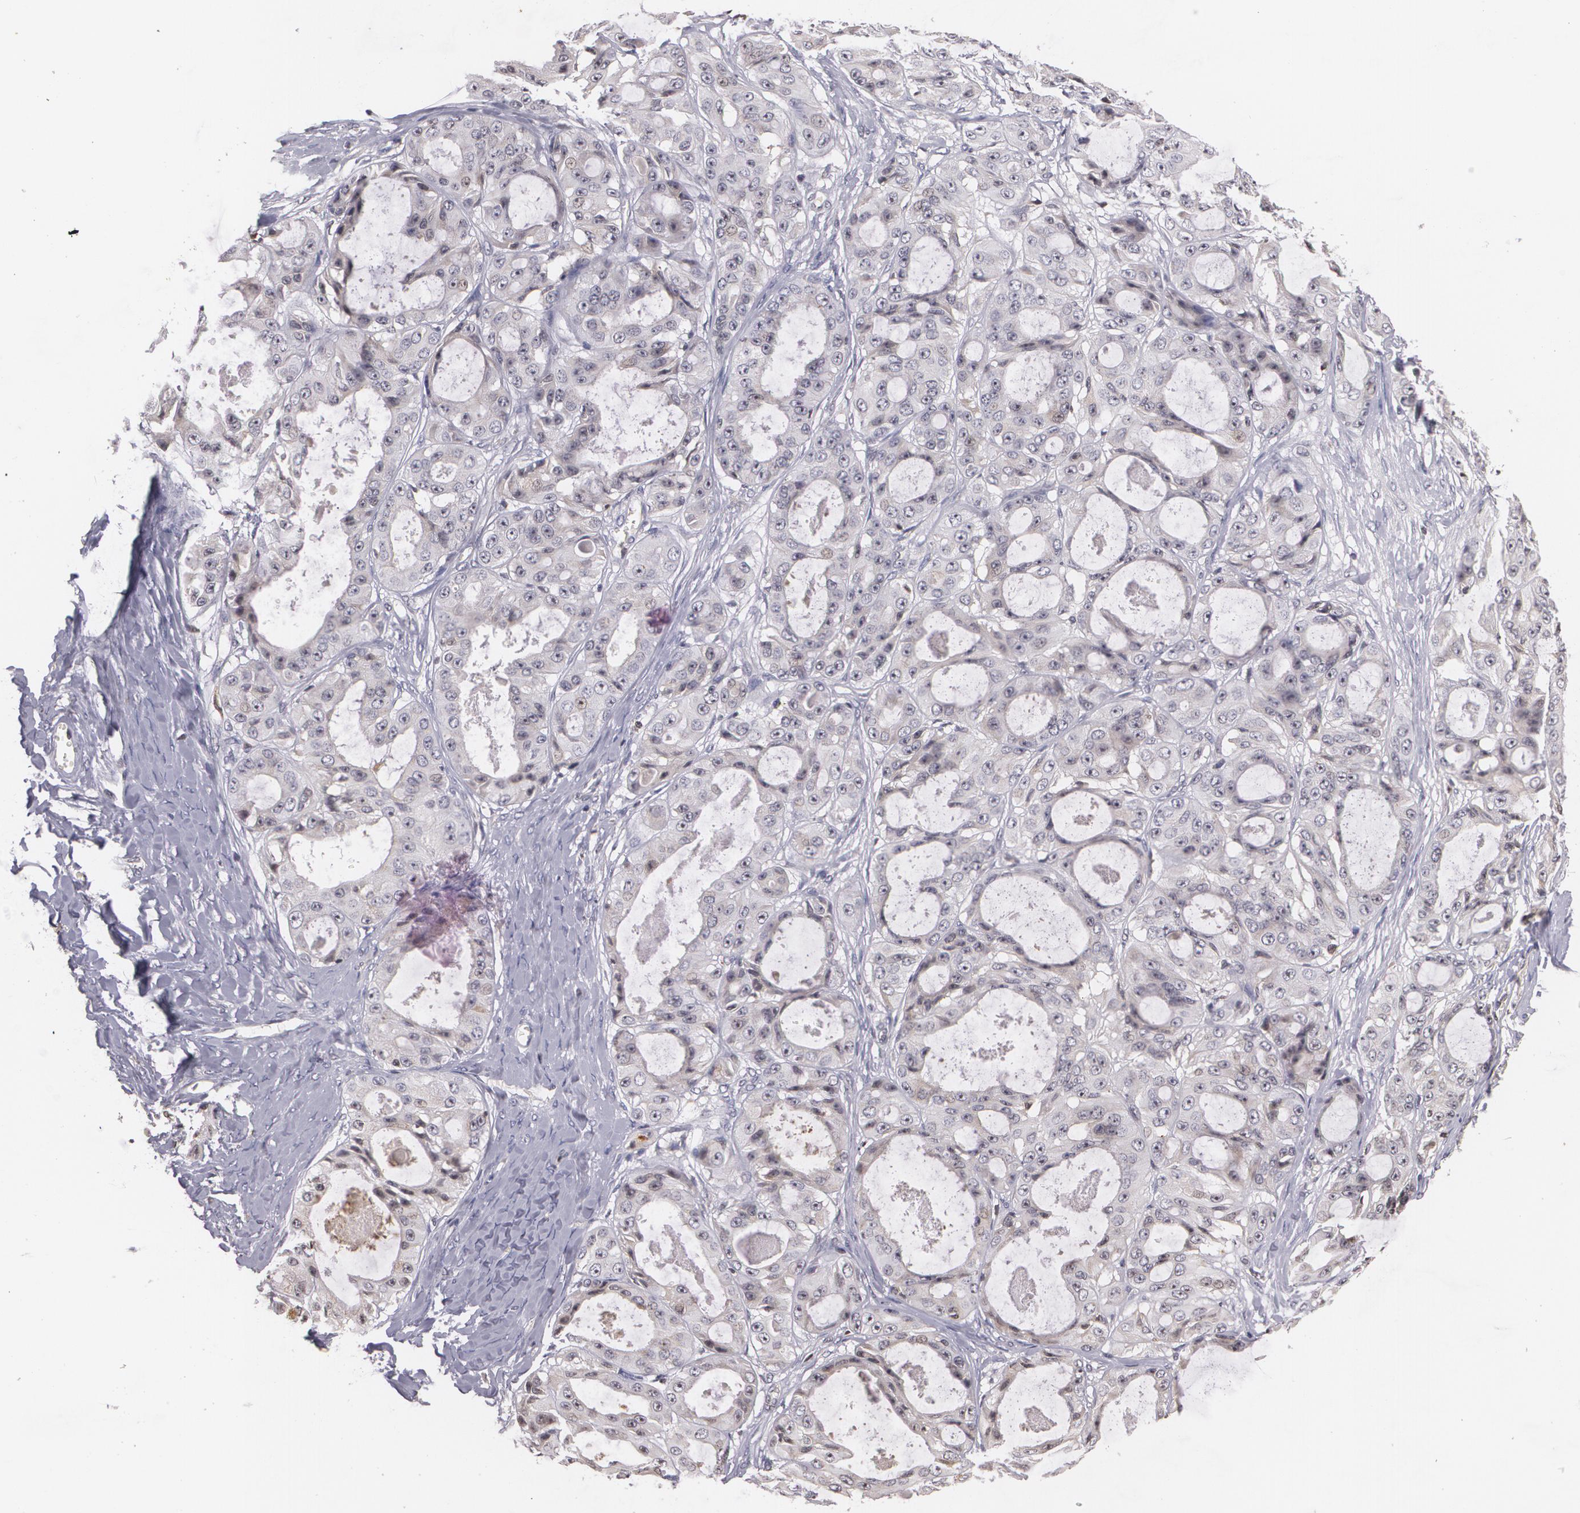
{"staining": {"intensity": "negative", "quantity": "none", "location": "none"}, "tissue": "ovarian cancer", "cell_type": "Tumor cells", "image_type": "cancer", "snomed": [{"axis": "morphology", "description": "Carcinoma, endometroid"}, {"axis": "topography", "description": "Ovary"}], "caption": "Immunohistochemical staining of ovarian cancer (endometroid carcinoma) demonstrates no significant staining in tumor cells.", "gene": "VAV3", "patient": {"sex": "female", "age": 61}}